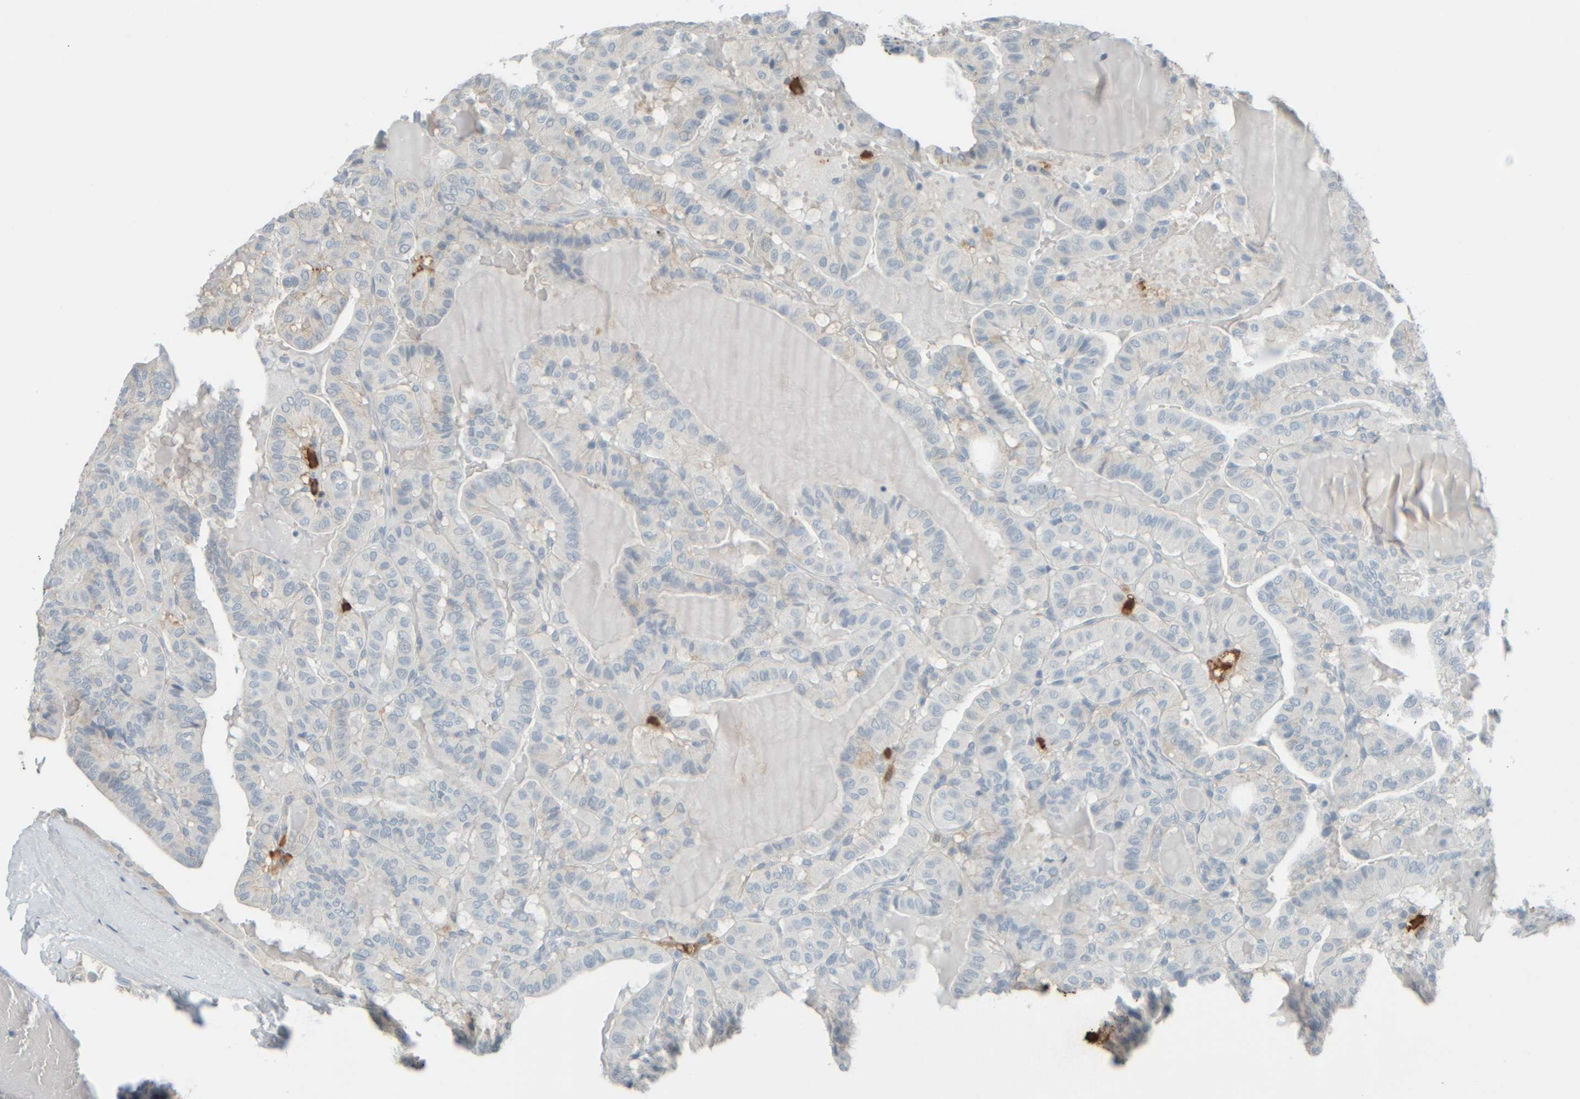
{"staining": {"intensity": "negative", "quantity": "none", "location": "none"}, "tissue": "thyroid cancer", "cell_type": "Tumor cells", "image_type": "cancer", "snomed": [{"axis": "morphology", "description": "Papillary adenocarcinoma, NOS"}, {"axis": "topography", "description": "Thyroid gland"}], "caption": "Immunohistochemistry photomicrograph of neoplastic tissue: thyroid papillary adenocarcinoma stained with DAB (3,3'-diaminobenzidine) demonstrates no significant protein staining in tumor cells.", "gene": "TPSAB1", "patient": {"sex": "male", "age": 77}}